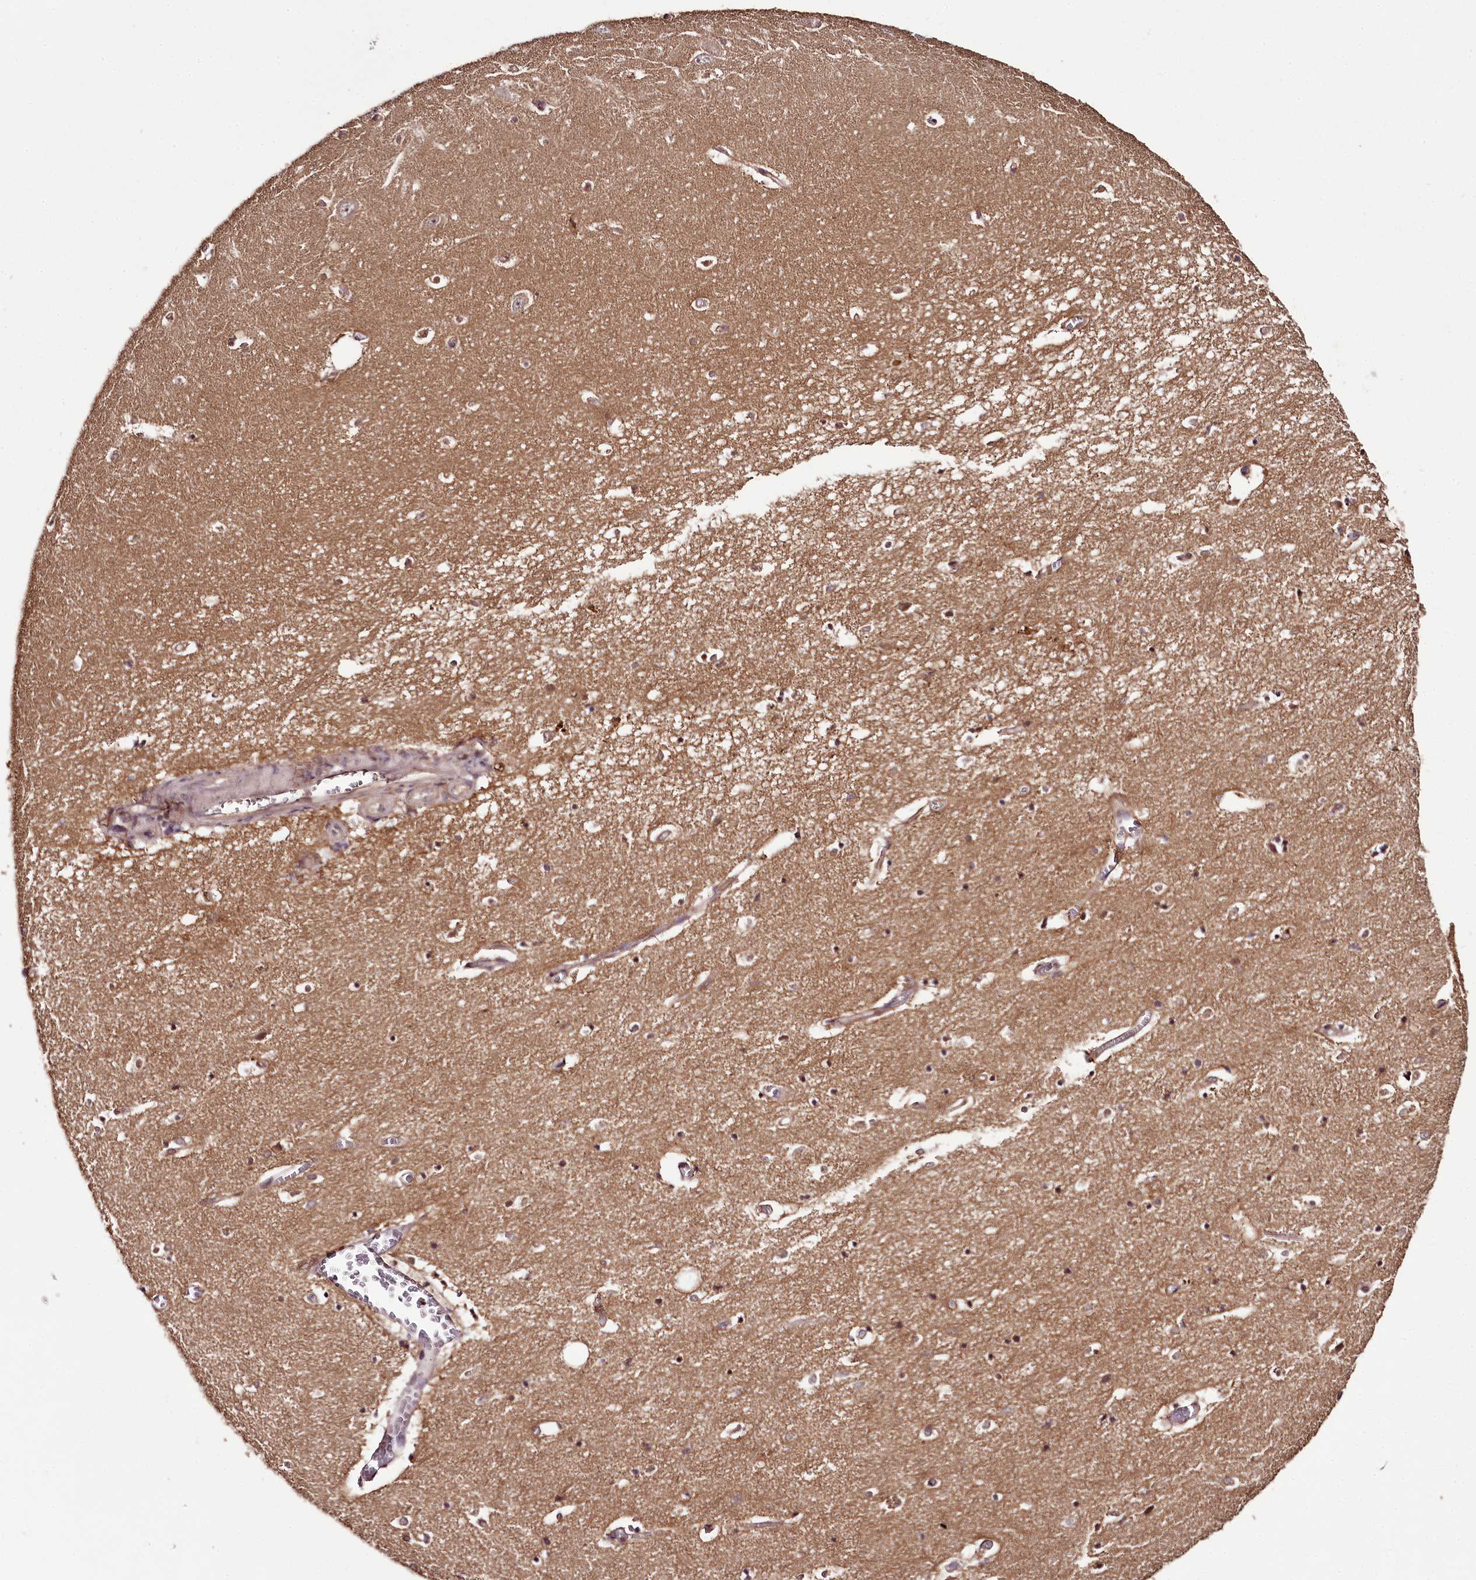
{"staining": {"intensity": "moderate", "quantity": "<25%", "location": "cytoplasmic/membranous,nuclear"}, "tissue": "hippocampus", "cell_type": "Glial cells", "image_type": "normal", "snomed": [{"axis": "morphology", "description": "Normal tissue, NOS"}, {"axis": "topography", "description": "Hippocampus"}], "caption": "Hippocampus stained with a brown dye displays moderate cytoplasmic/membranous,nuclear positive expression in about <25% of glial cells.", "gene": "MAML3", "patient": {"sex": "female", "age": 64}}